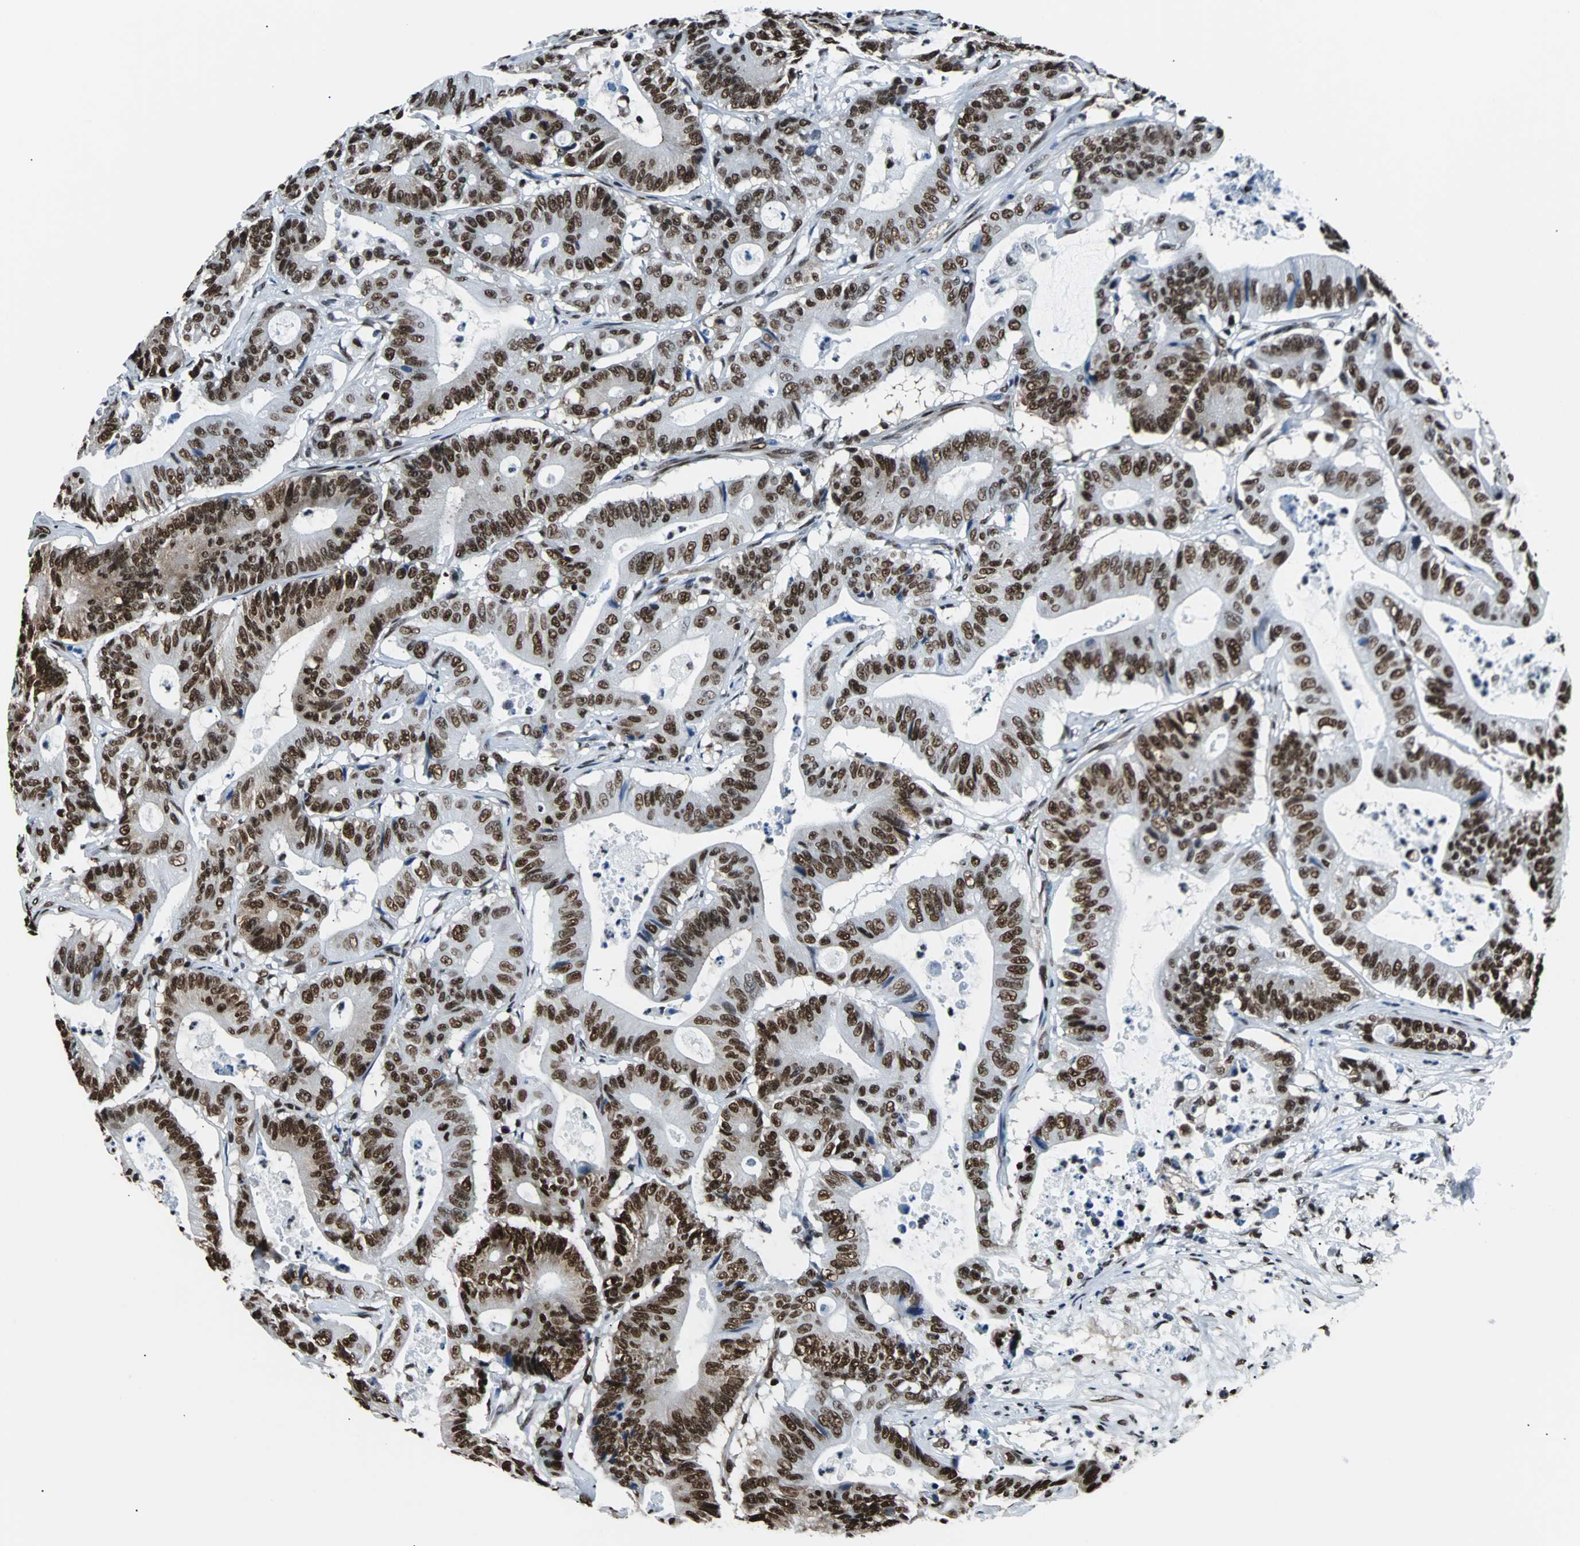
{"staining": {"intensity": "strong", "quantity": ">75%", "location": "nuclear"}, "tissue": "colorectal cancer", "cell_type": "Tumor cells", "image_type": "cancer", "snomed": [{"axis": "morphology", "description": "Adenocarcinoma, NOS"}, {"axis": "topography", "description": "Colon"}], "caption": "Adenocarcinoma (colorectal) stained for a protein (brown) shows strong nuclear positive positivity in approximately >75% of tumor cells.", "gene": "FUBP1", "patient": {"sex": "female", "age": 84}}